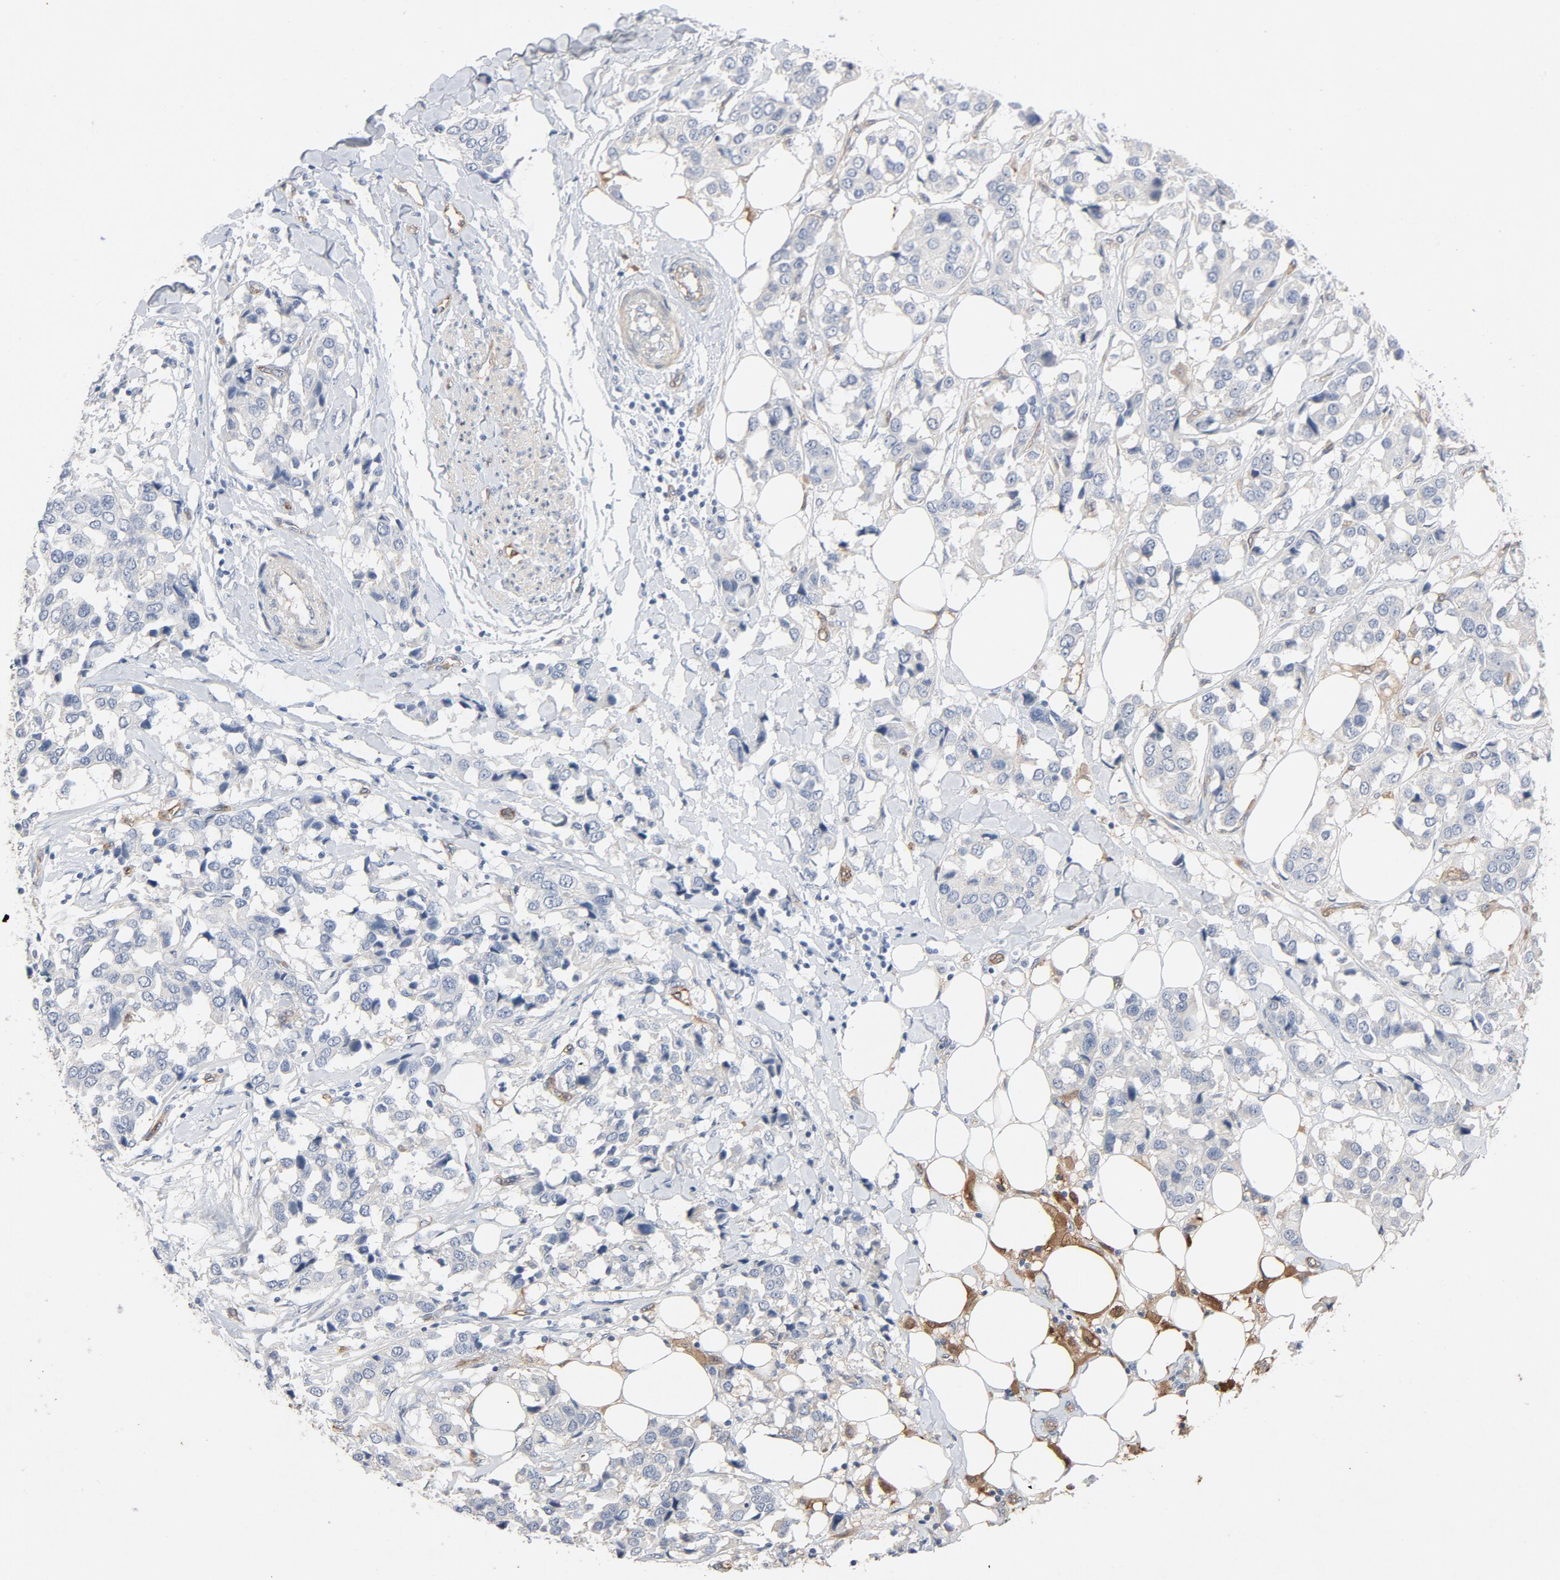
{"staining": {"intensity": "negative", "quantity": "none", "location": "none"}, "tissue": "breast cancer", "cell_type": "Tumor cells", "image_type": "cancer", "snomed": [{"axis": "morphology", "description": "Duct carcinoma"}, {"axis": "topography", "description": "Breast"}], "caption": "Tumor cells are negative for brown protein staining in invasive ductal carcinoma (breast).", "gene": "KDR", "patient": {"sex": "female", "age": 80}}